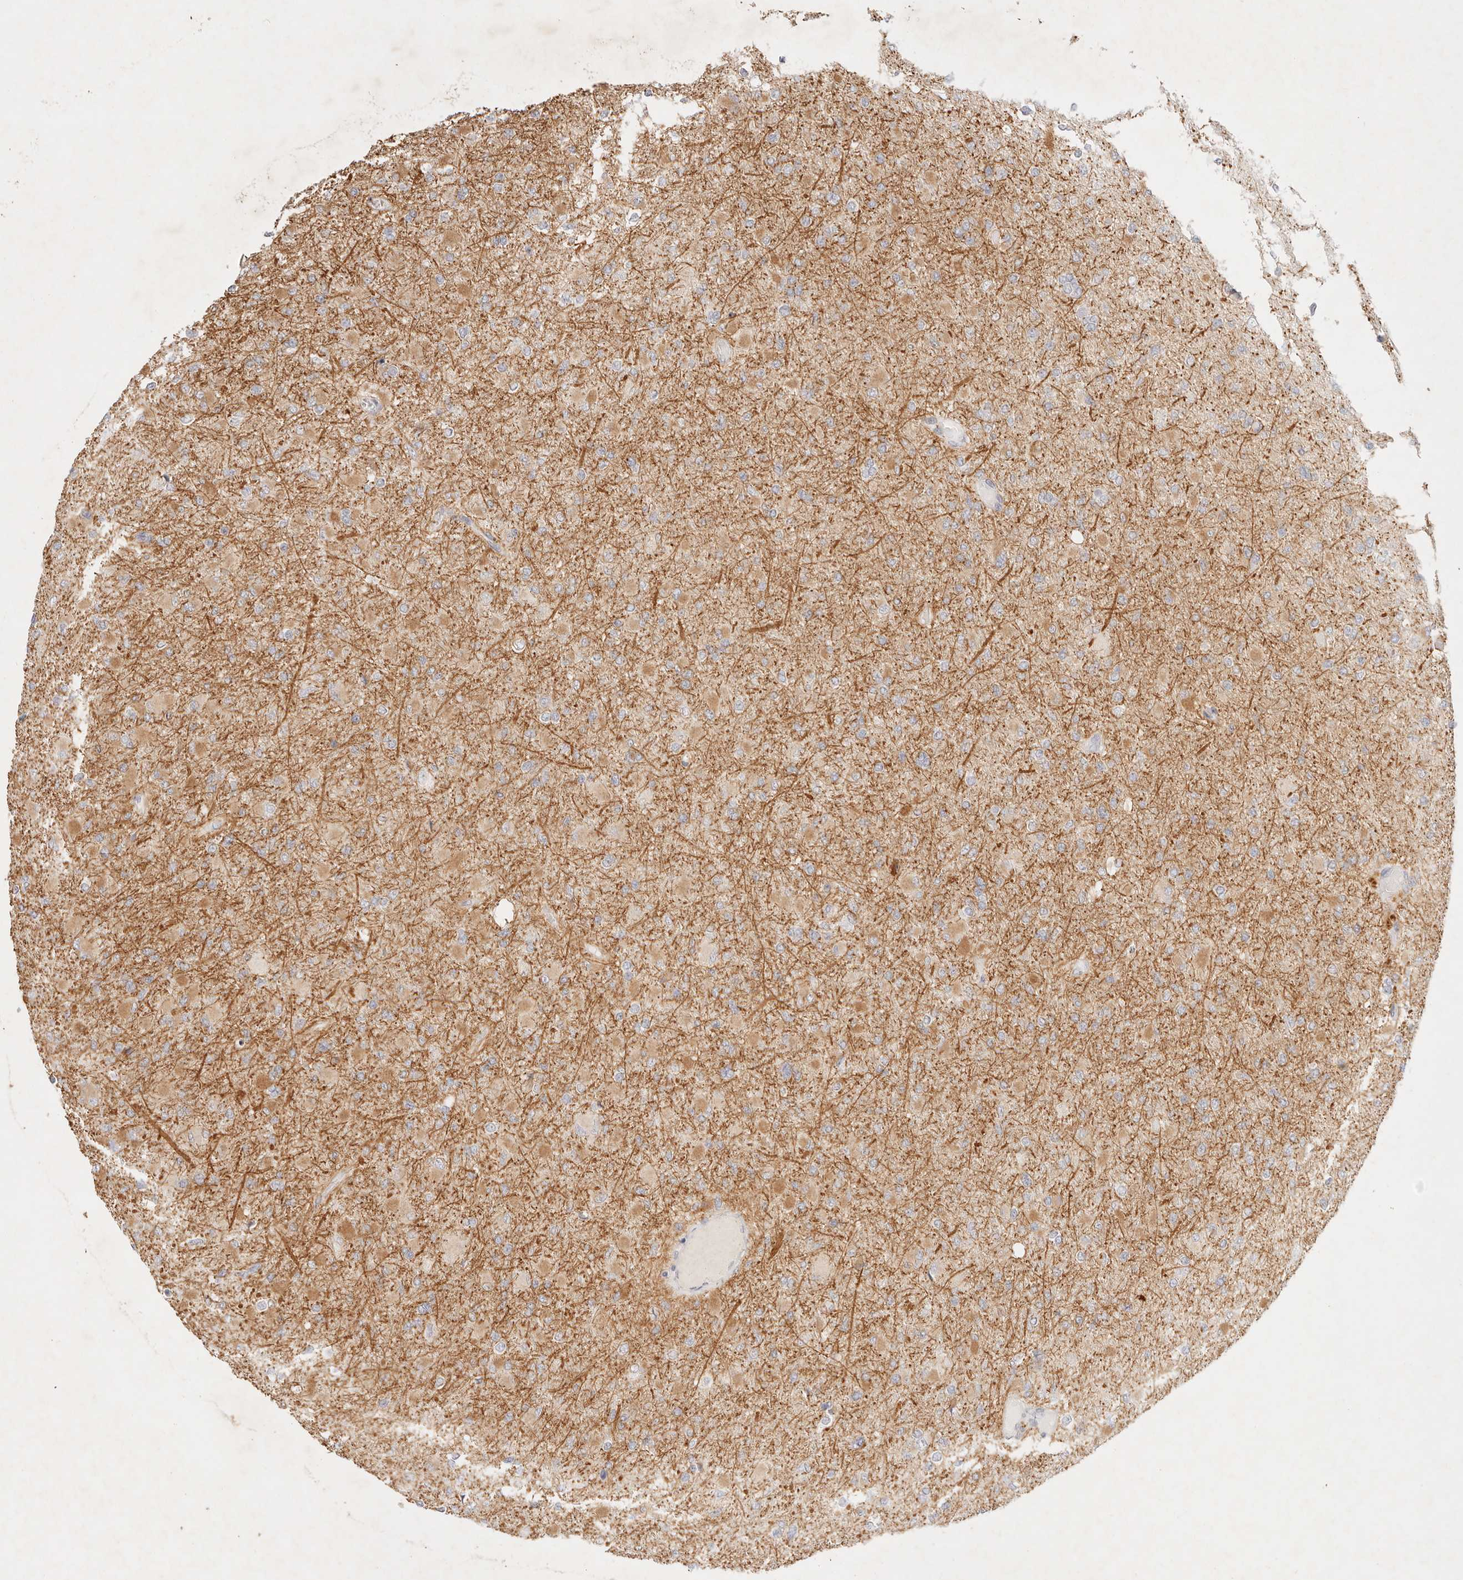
{"staining": {"intensity": "negative", "quantity": "none", "location": "none"}, "tissue": "glioma", "cell_type": "Tumor cells", "image_type": "cancer", "snomed": [{"axis": "morphology", "description": "Glioma, malignant, High grade"}, {"axis": "topography", "description": "Cerebral cortex"}], "caption": "This histopathology image is of malignant high-grade glioma stained with immunohistochemistry to label a protein in brown with the nuclei are counter-stained blue. There is no expression in tumor cells. The staining was performed using DAB (3,3'-diaminobenzidine) to visualize the protein expression in brown, while the nuclei were stained in blue with hematoxylin (Magnification: 20x).", "gene": "GPR84", "patient": {"sex": "female", "age": 36}}